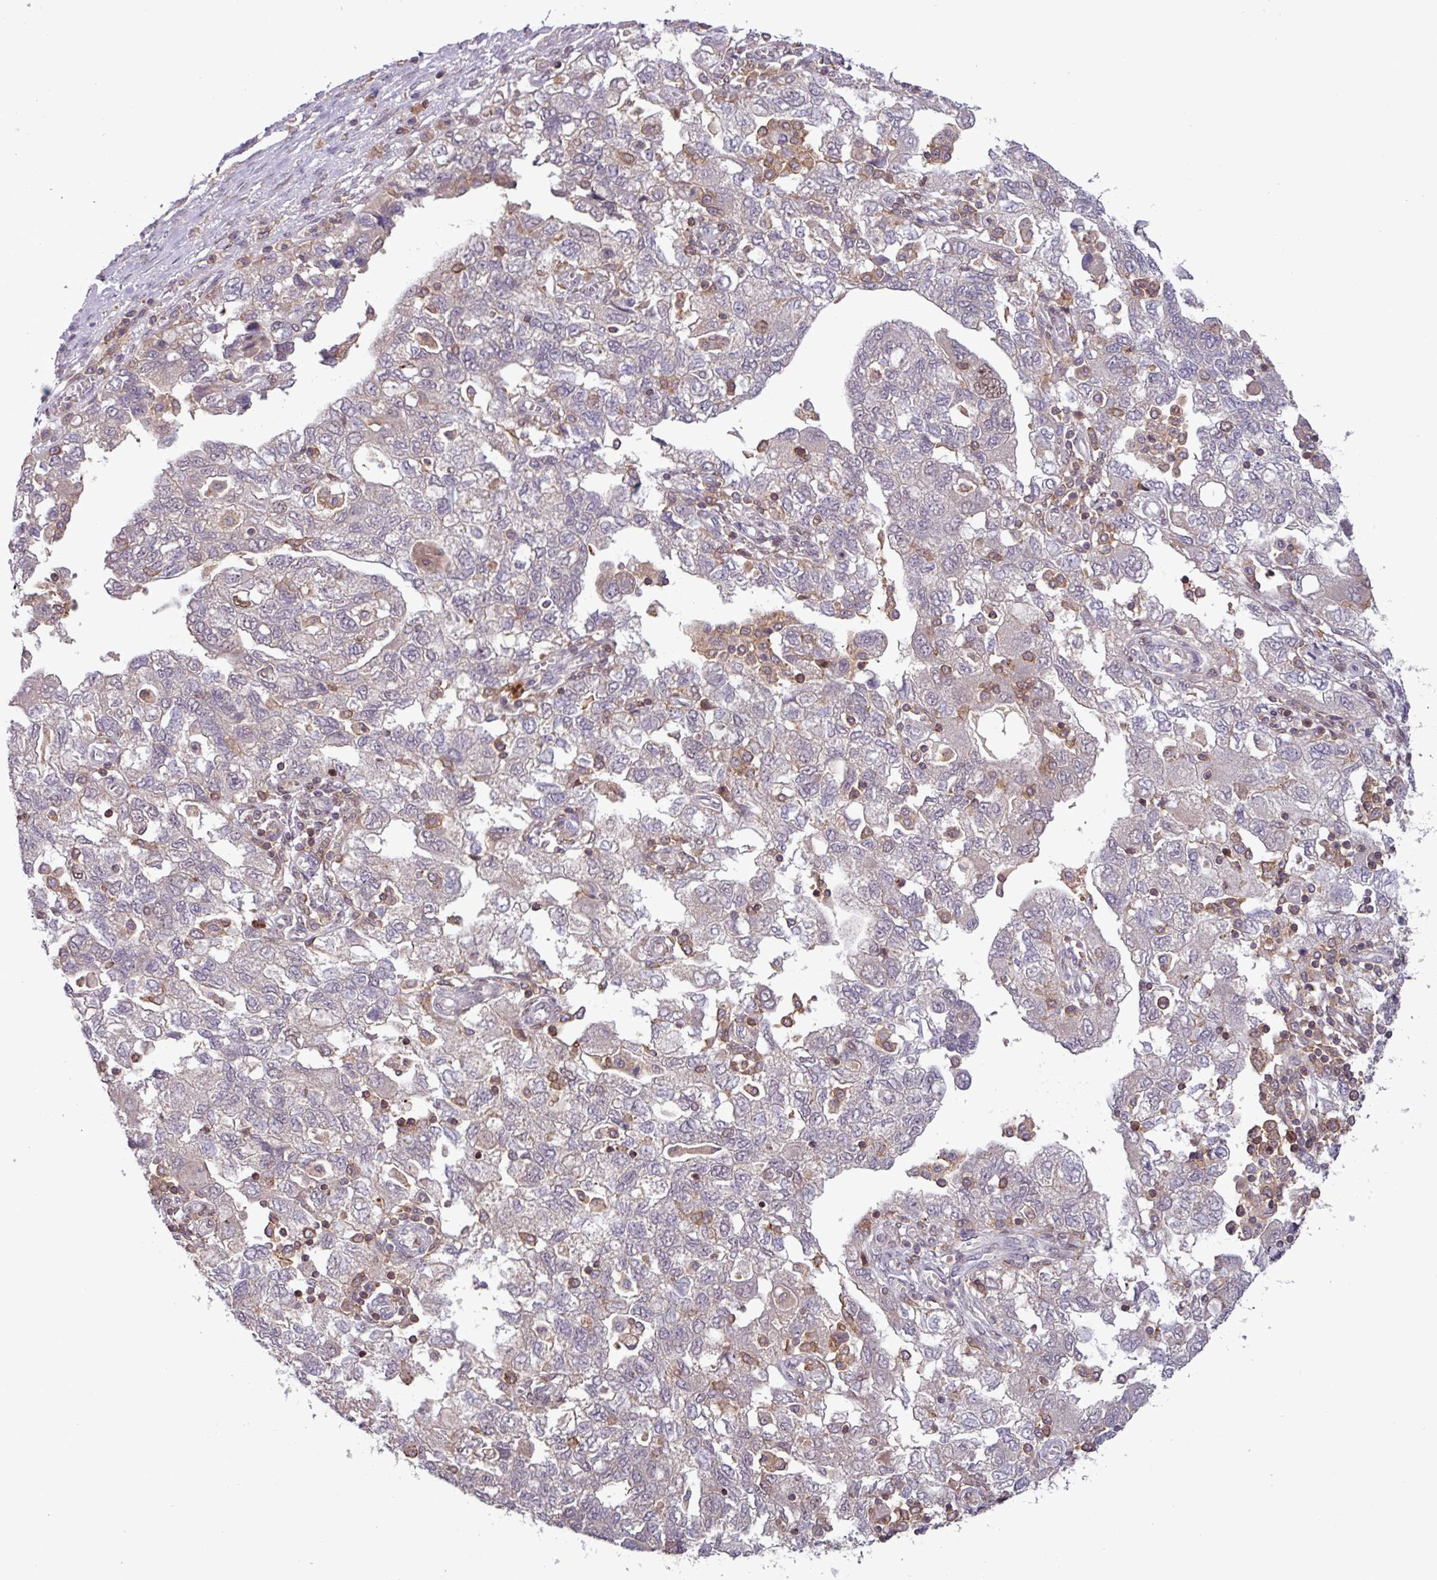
{"staining": {"intensity": "negative", "quantity": "none", "location": "none"}, "tissue": "ovarian cancer", "cell_type": "Tumor cells", "image_type": "cancer", "snomed": [{"axis": "morphology", "description": "Carcinoma, NOS"}, {"axis": "morphology", "description": "Cystadenocarcinoma, serous, NOS"}, {"axis": "topography", "description": "Ovary"}], "caption": "DAB (3,3'-diaminobenzidine) immunohistochemical staining of human ovarian carcinoma shows no significant staining in tumor cells. The staining is performed using DAB brown chromogen with nuclei counter-stained in using hematoxylin.", "gene": "PRRX1", "patient": {"sex": "female", "age": 69}}